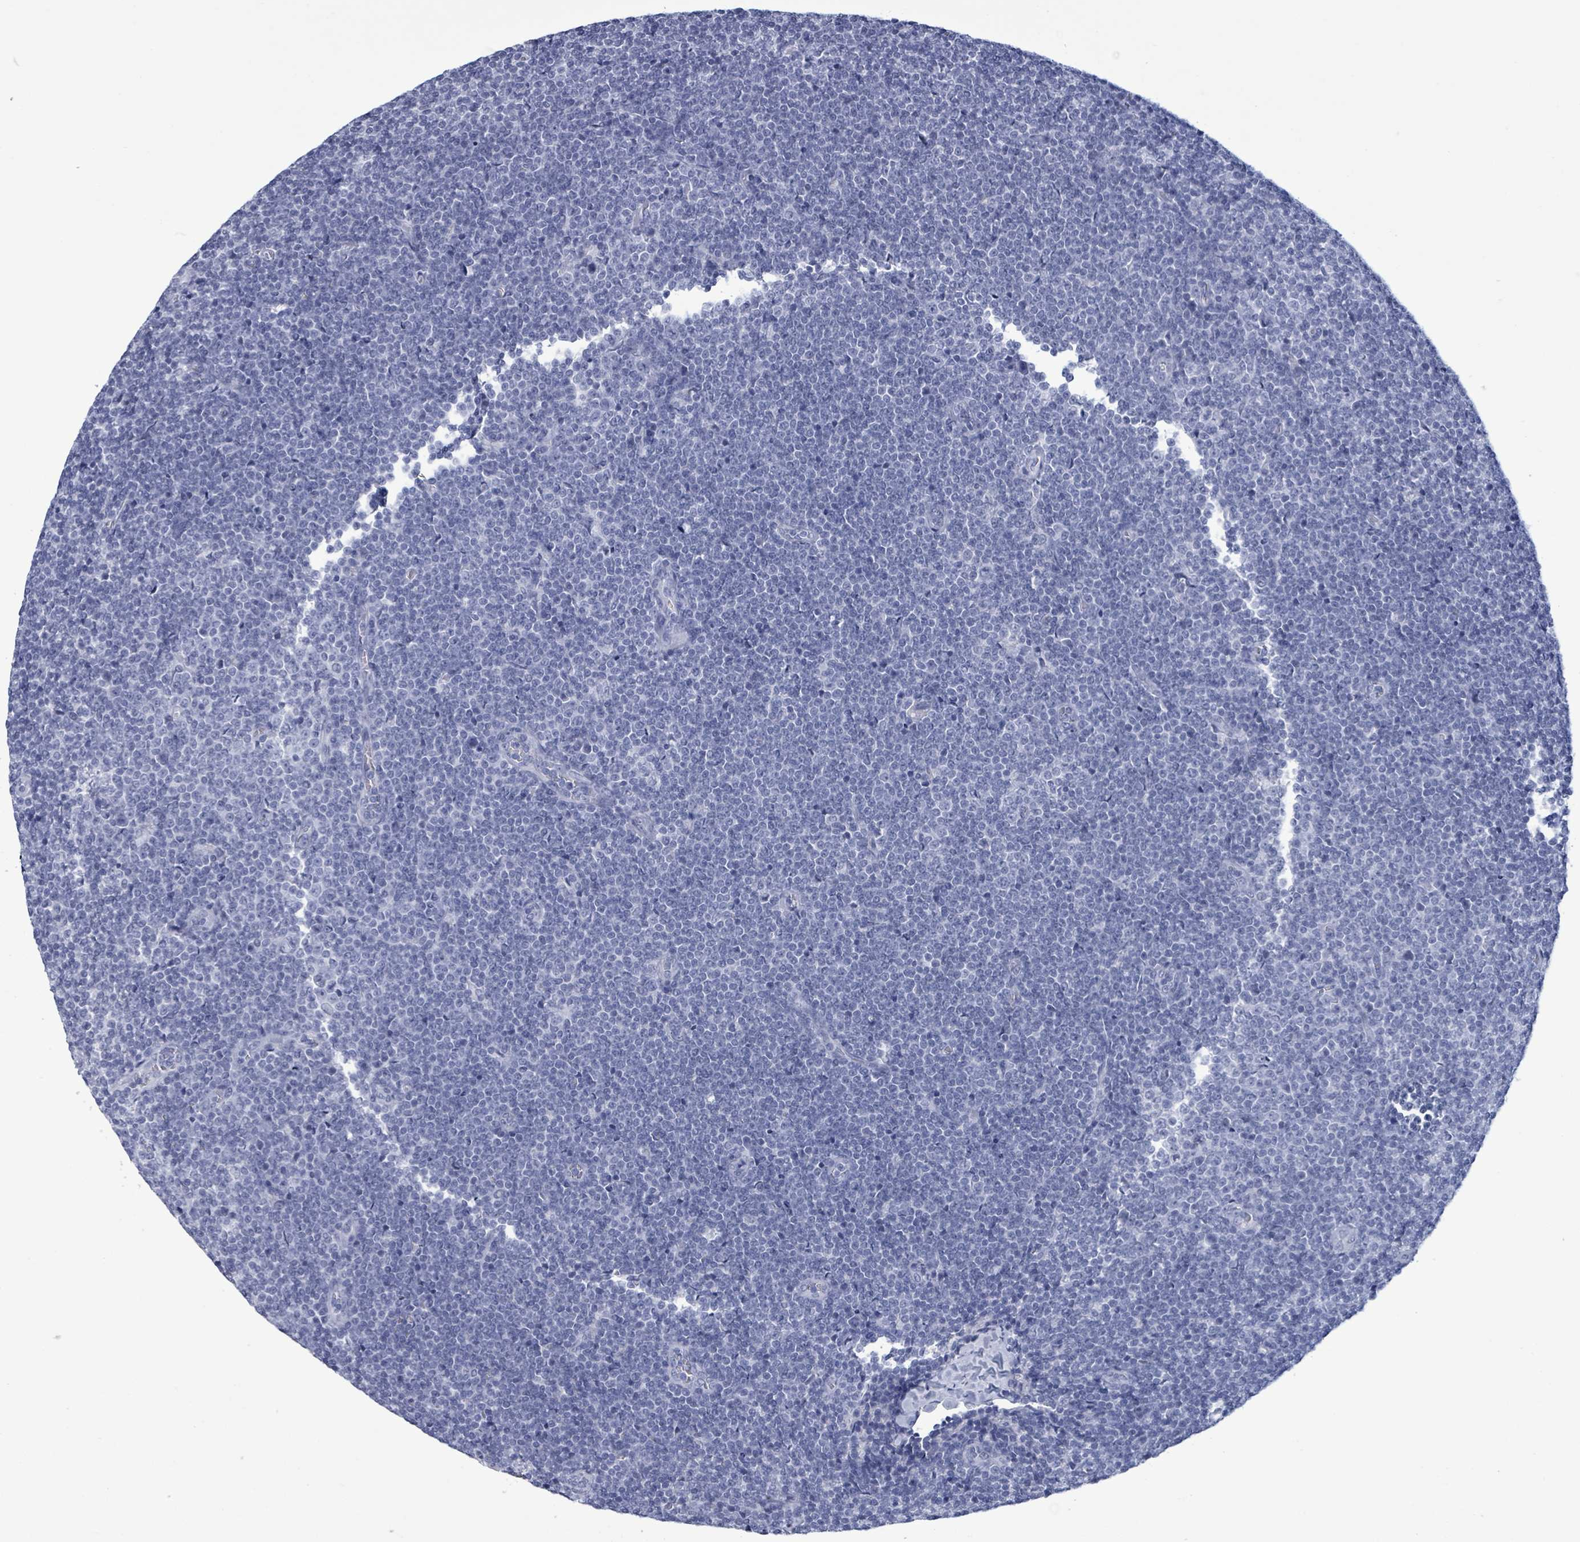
{"staining": {"intensity": "negative", "quantity": "none", "location": "none"}, "tissue": "lymphoma", "cell_type": "Tumor cells", "image_type": "cancer", "snomed": [{"axis": "morphology", "description": "Malignant lymphoma, non-Hodgkin's type, Low grade"}, {"axis": "topography", "description": "Lymph node"}], "caption": "This photomicrograph is of lymphoma stained with immunohistochemistry to label a protein in brown with the nuclei are counter-stained blue. There is no positivity in tumor cells.", "gene": "NKX2-1", "patient": {"sex": "male", "age": 48}}